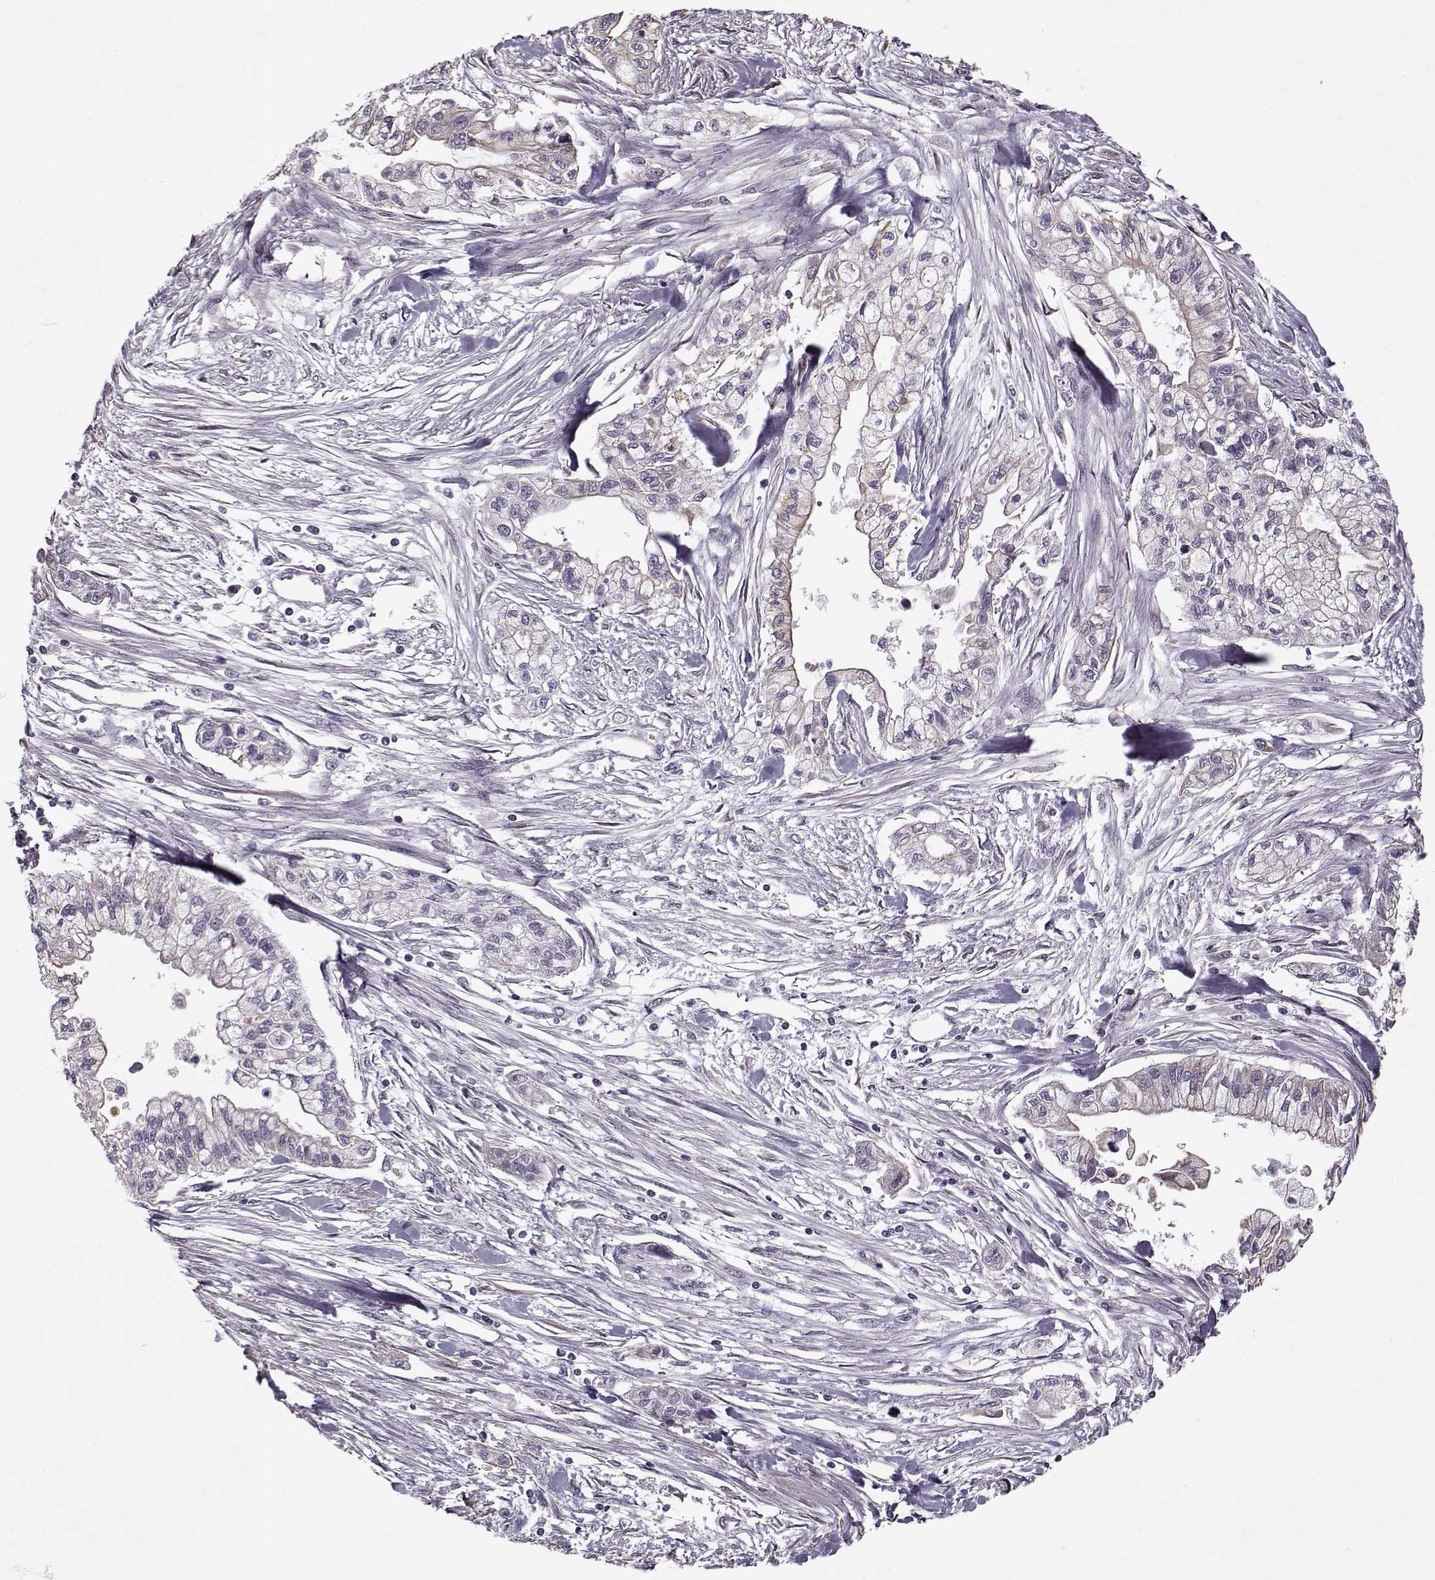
{"staining": {"intensity": "weak", "quantity": "25%-75%", "location": "cytoplasmic/membranous"}, "tissue": "pancreatic cancer", "cell_type": "Tumor cells", "image_type": "cancer", "snomed": [{"axis": "morphology", "description": "Adenocarcinoma, NOS"}, {"axis": "topography", "description": "Pancreas"}], "caption": "Brown immunohistochemical staining in pancreatic cancer displays weak cytoplasmic/membranous expression in approximately 25%-75% of tumor cells. Using DAB (brown) and hematoxylin (blue) stains, captured at high magnification using brightfield microscopy.", "gene": "KRT9", "patient": {"sex": "male", "age": 54}}